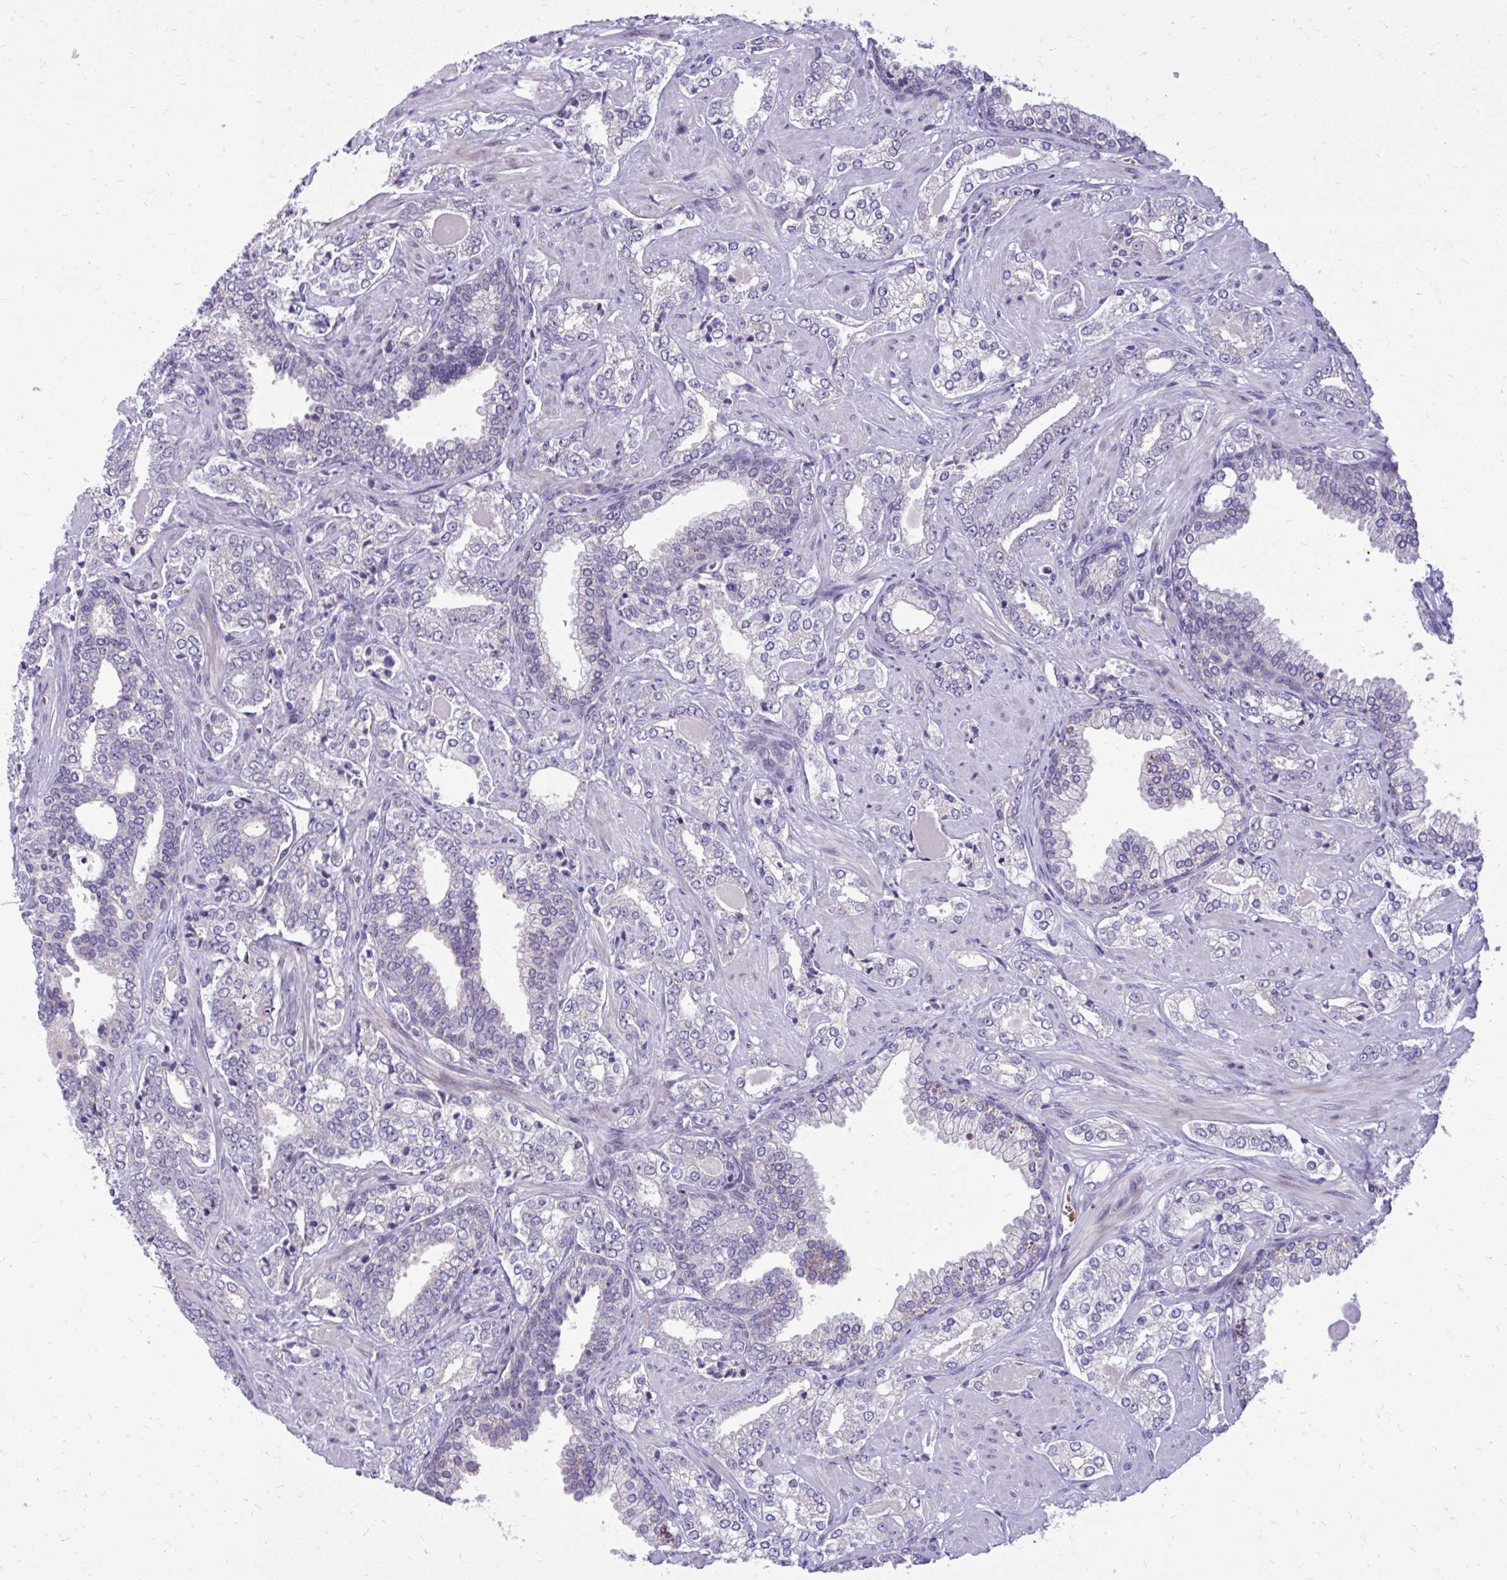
{"staining": {"intensity": "negative", "quantity": "none", "location": "none"}, "tissue": "prostate cancer", "cell_type": "Tumor cells", "image_type": "cancer", "snomed": [{"axis": "morphology", "description": "Adenocarcinoma, High grade"}, {"axis": "topography", "description": "Prostate"}], "caption": "Immunohistochemical staining of prostate cancer exhibits no significant expression in tumor cells.", "gene": "DPY19L1", "patient": {"sex": "male", "age": 60}}